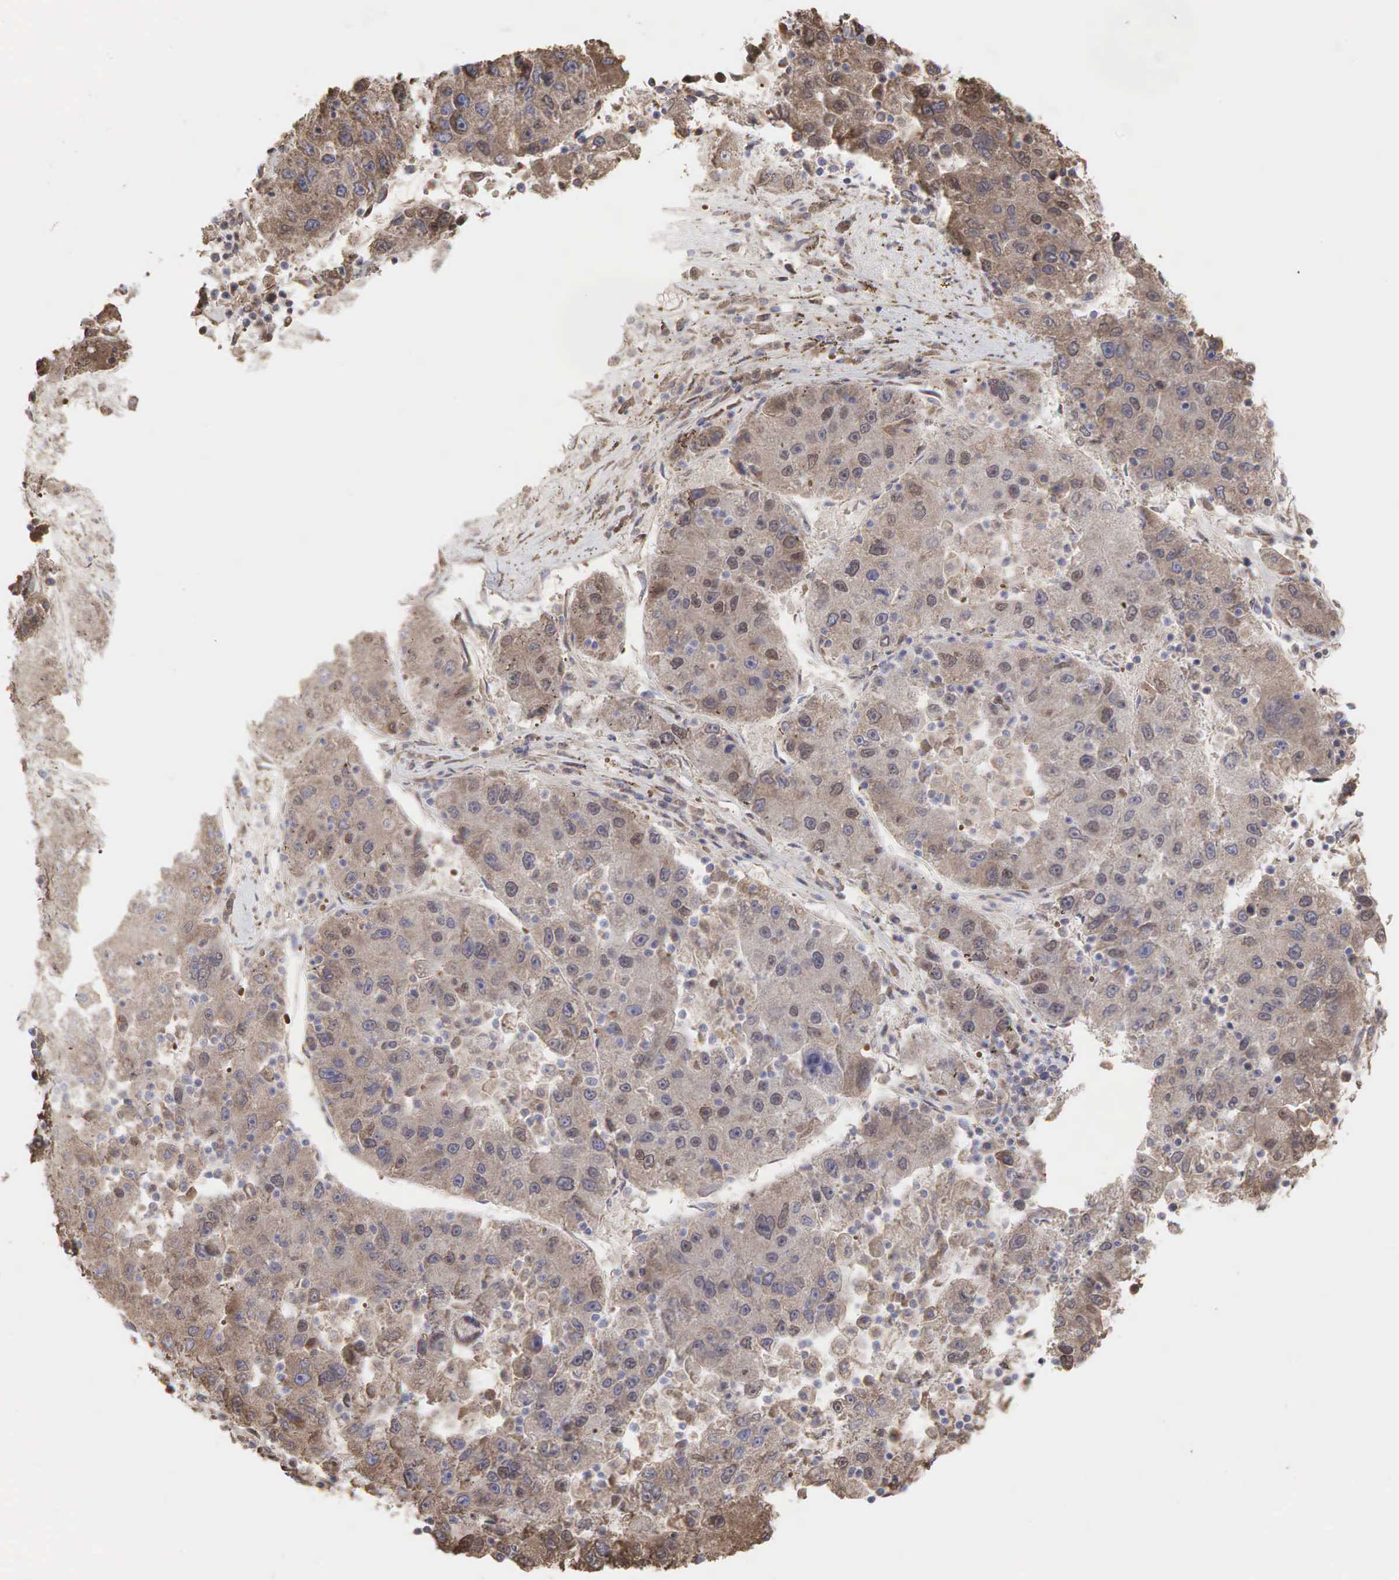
{"staining": {"intensity": "weak", "quantity": ">75%", "location": "cytoplasmic/membranous"}, "tissue": "liver cancer", "cell_type": "Tumor cells", "image_type": "cancer", "snomed": [{"axis": "morphology", "description": "Carcinoma, Hepatocellular, NOS"}, {"axis": "topography", "description": "Liver"}], "caption": "Tumor cells exhibit weak cytoplasmic/membranous positivity in approximately >75% of cells in hepatocellular carcinoma (liver).", "gene": "PABPC5", "patient": {"sex": "male", "age": 49}}